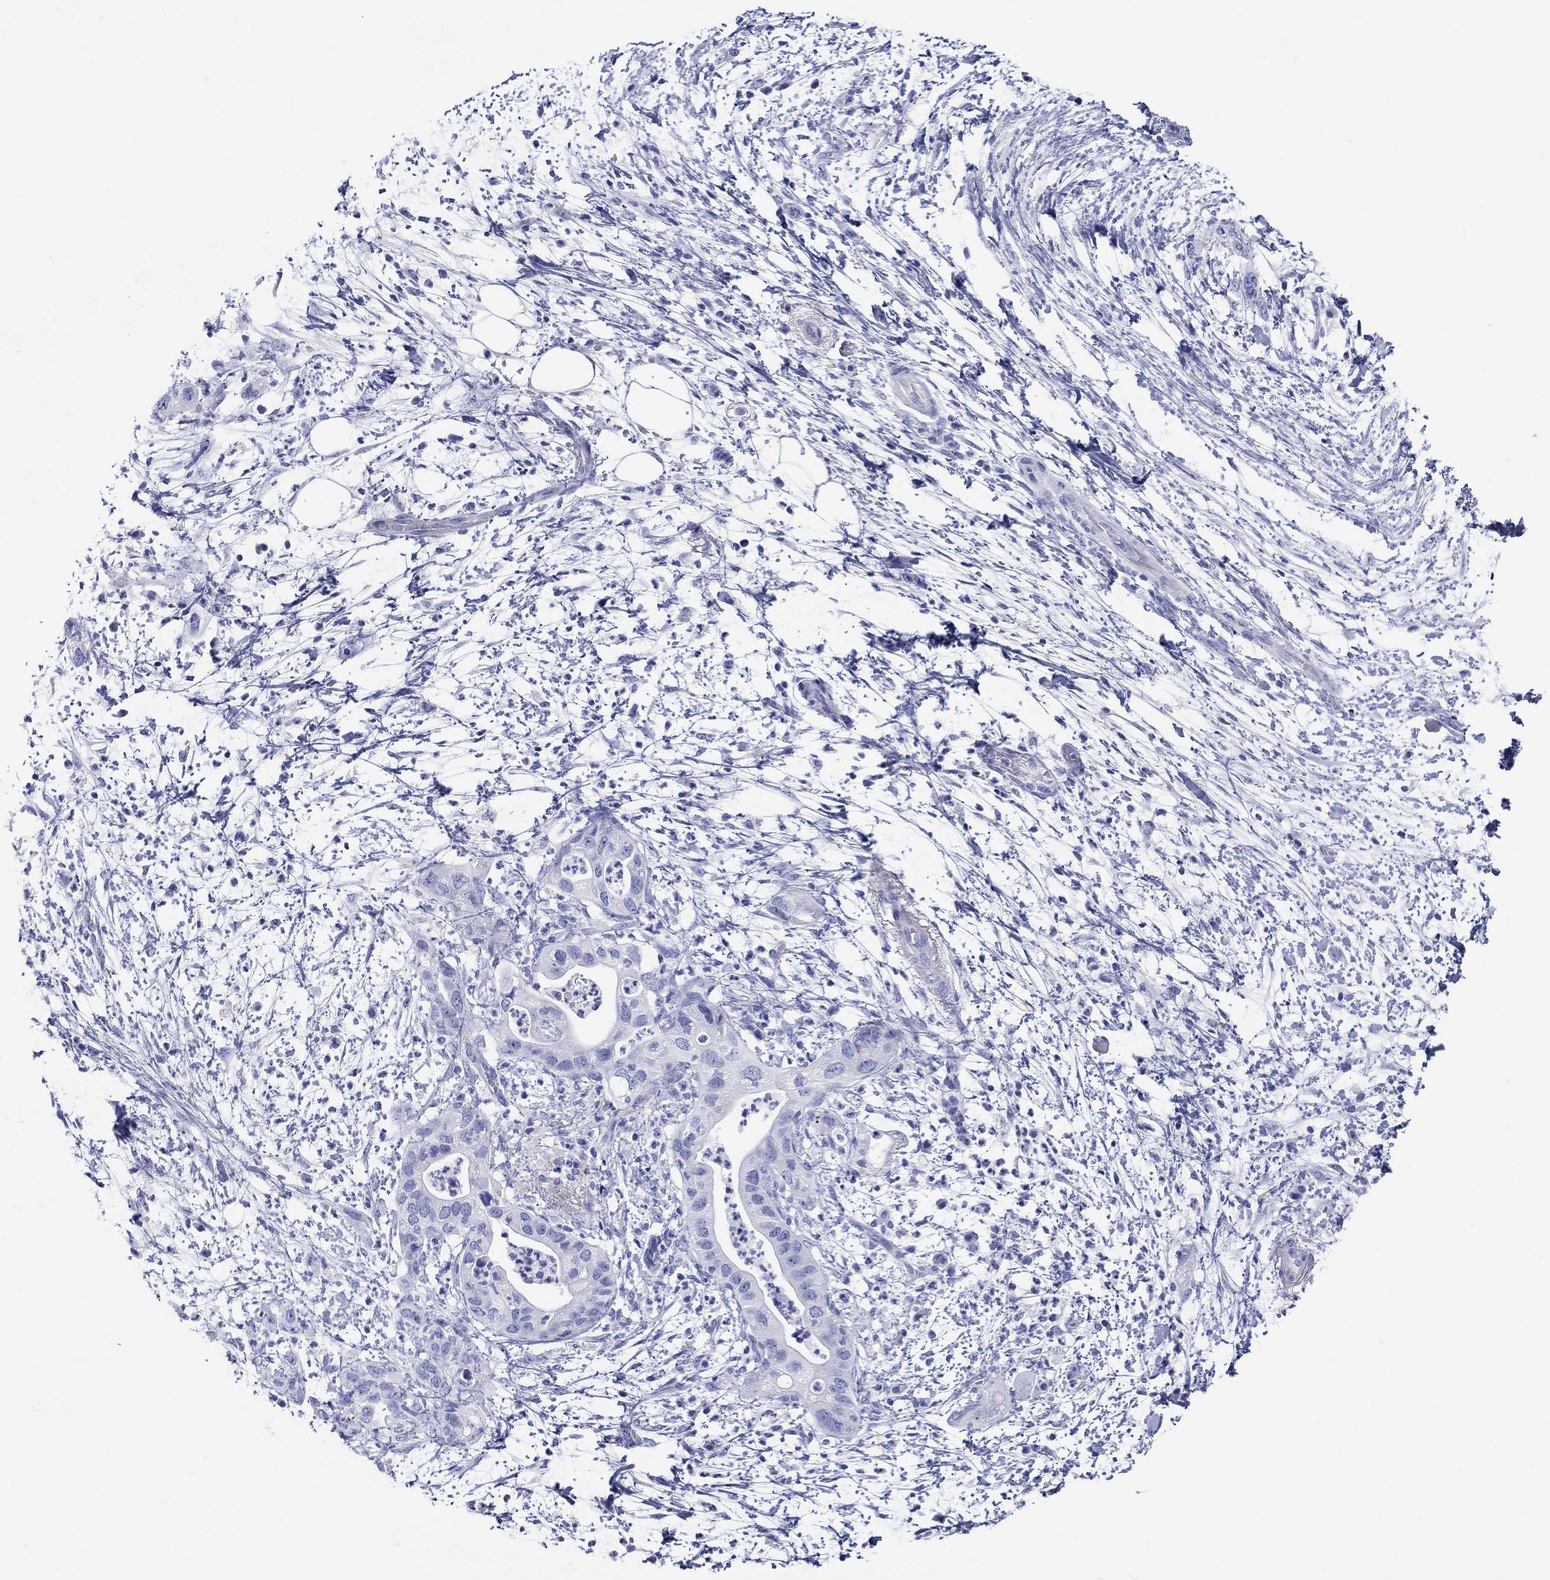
{"staining": {"intensity": "negative", "quantity": "none", "location": "none"}, "tissue": "pancreatic cancer", "cell_type": "Tumor cells", "image_type": "cancer", "snomed": [{"axis": "morphology", "description": "Adenocarcinoma, NOS"}, {"axis": "topography", "description": "Pancreas"}], "caption": "Tumor cells show no significant positivity in pancreatic adenocarcinoma. The staining was performed using DAB (3,3'-diaminobenzidine) to visualize the protein expression in brown, while the nuclei were stained in blue with hematoxylin (Magnification: 20x).", "gene": "CRYGS", "patient": {"sex": "female", "age": 72}}